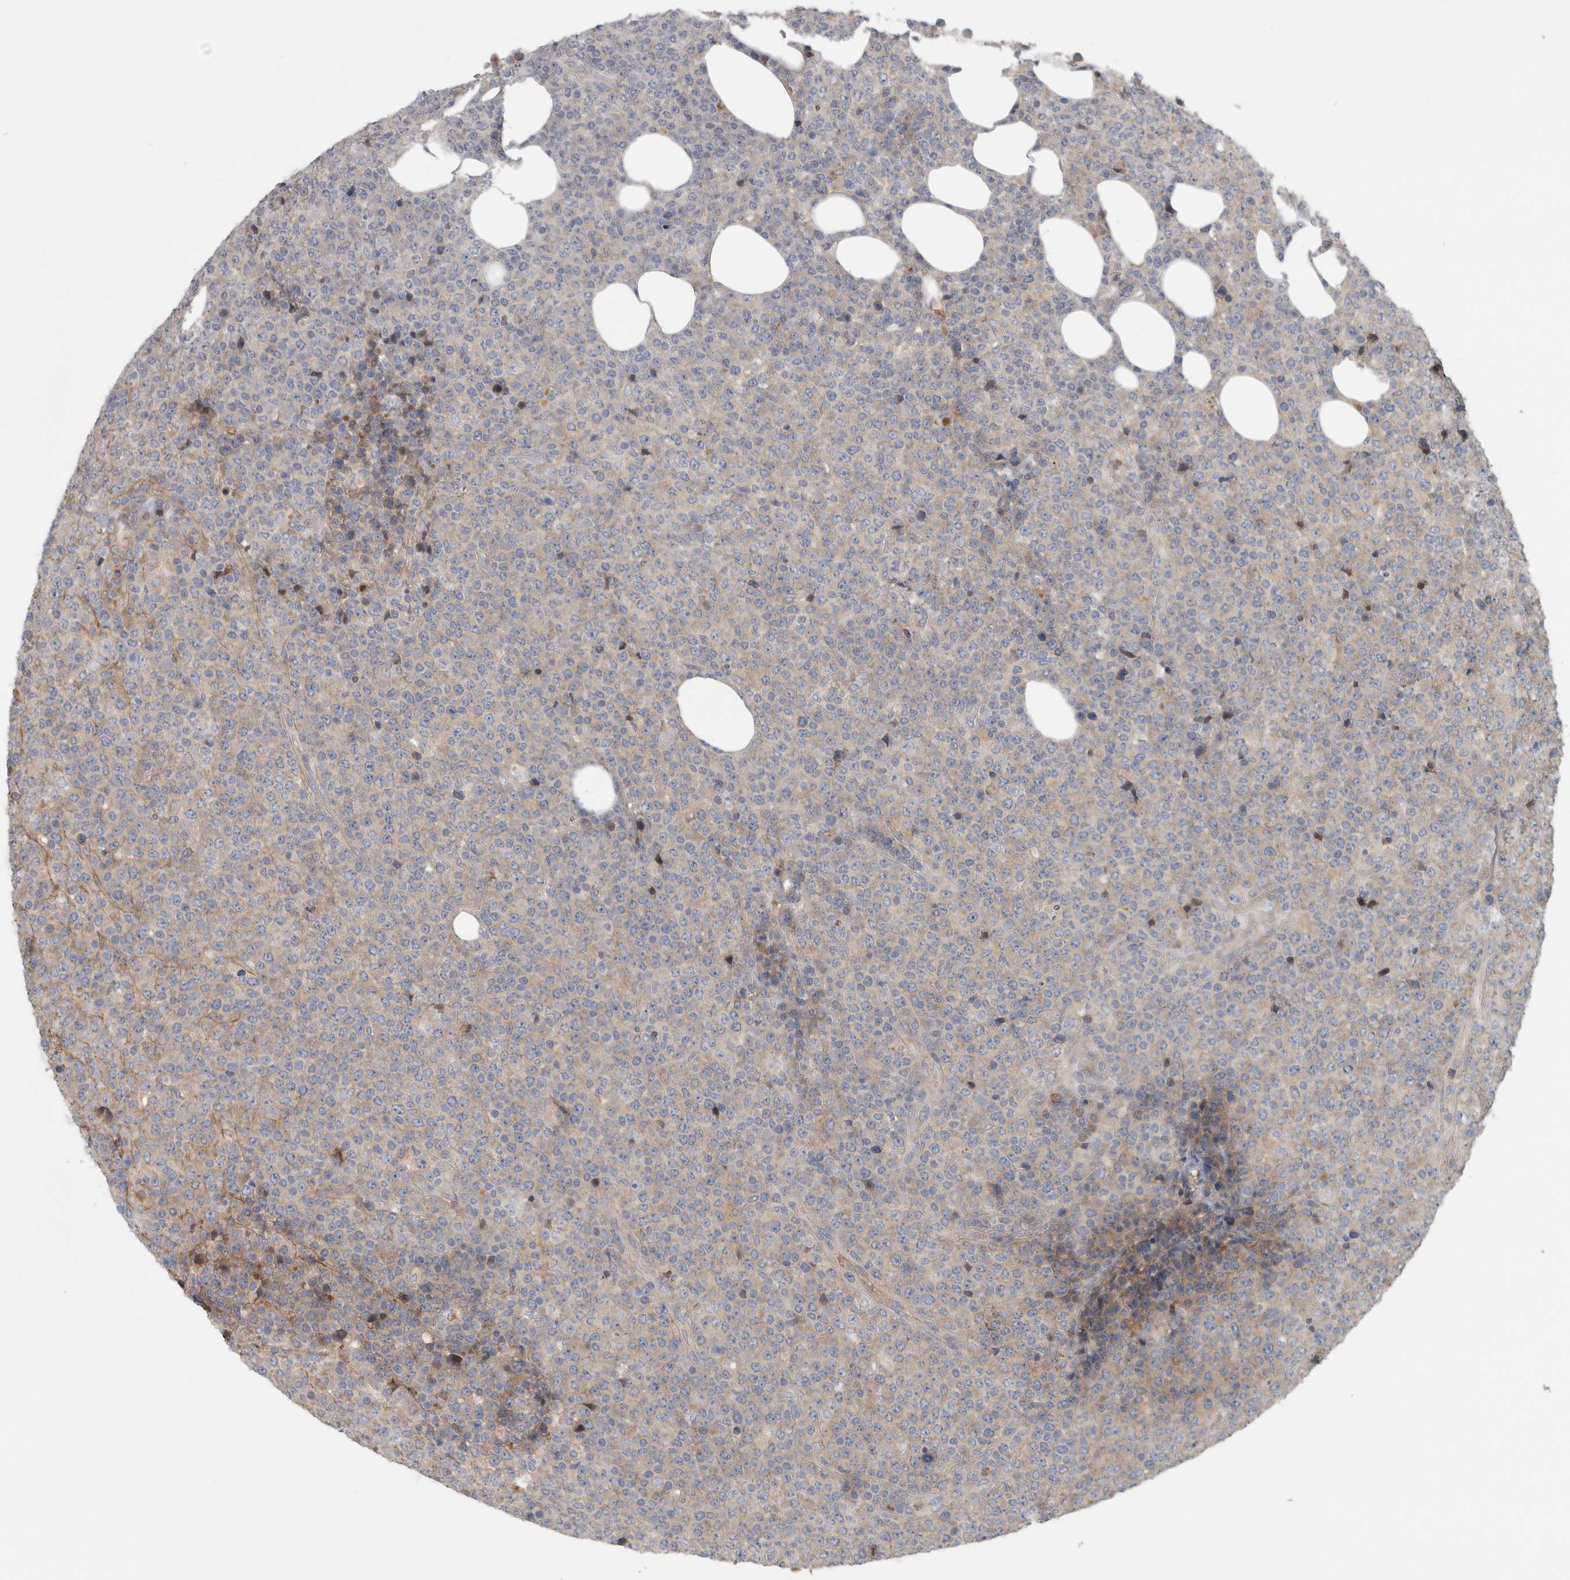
{"staining": {"intensity": "negative", "quantity": "none", "location": "none"}, "tissue": "lymphoma", "cell_type": "Tumor cells", "image_type": "cancer", "snomed": [{"axis": "morphology", "description": "Malignant lymphoma, non-Hodgkin's type, High grade"}, {"axis": "topography", "description": "Lymph node"}], "caption": "DAB (3,3'-diaminobenzidine) immunohistochemical staining of malignant lymphoma, non-Hodgkin's type (high-grade) displays no significant expression in tumor cells.", "gene": "ATXN2", "patient": {"sex": "male", "age": 13}}